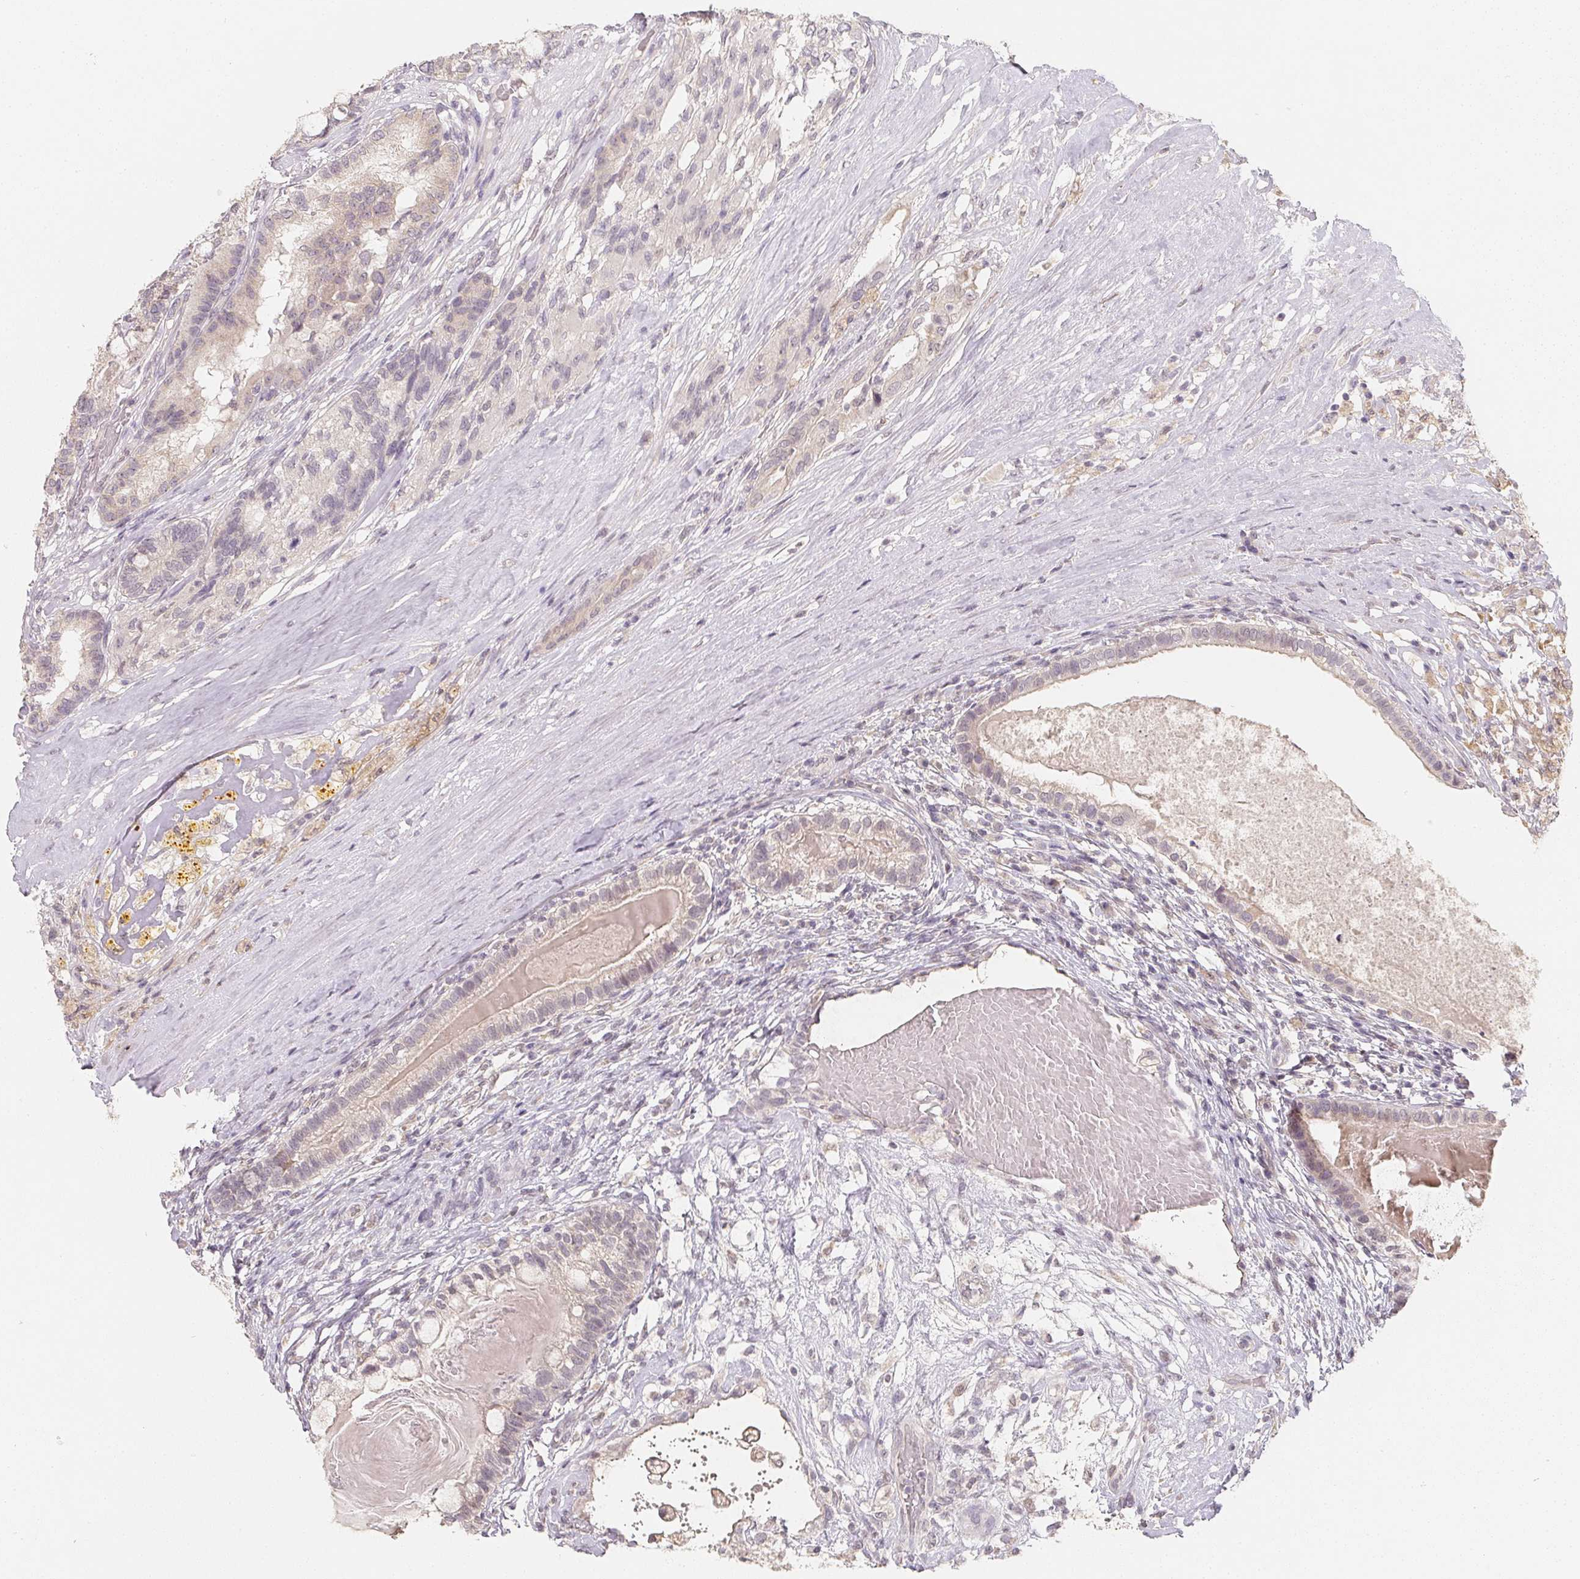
{"staining": {"intensity": "weak", "quantity": "<25%", "location": "cytoplasmic/membranous"}, "tissue": "testis cancer", "cell_type": "Tumor cells", "image_type": "cancer", "snomed": [{"axis": "morphology", "description": "Seminoma, NOS"}, {"axis": "morphology", "description": "Carcinoma, Embryonal, NOS"}, {"axis": "topography", "description": "Testis"}], "caption": "IHC photomicrograph of testis embryonal carcinoma stained for a protein (brown), which reveals no positivity in tumor cells.", "gene": "SOAT1", "patient": {"sex": "male", "age": 41}}